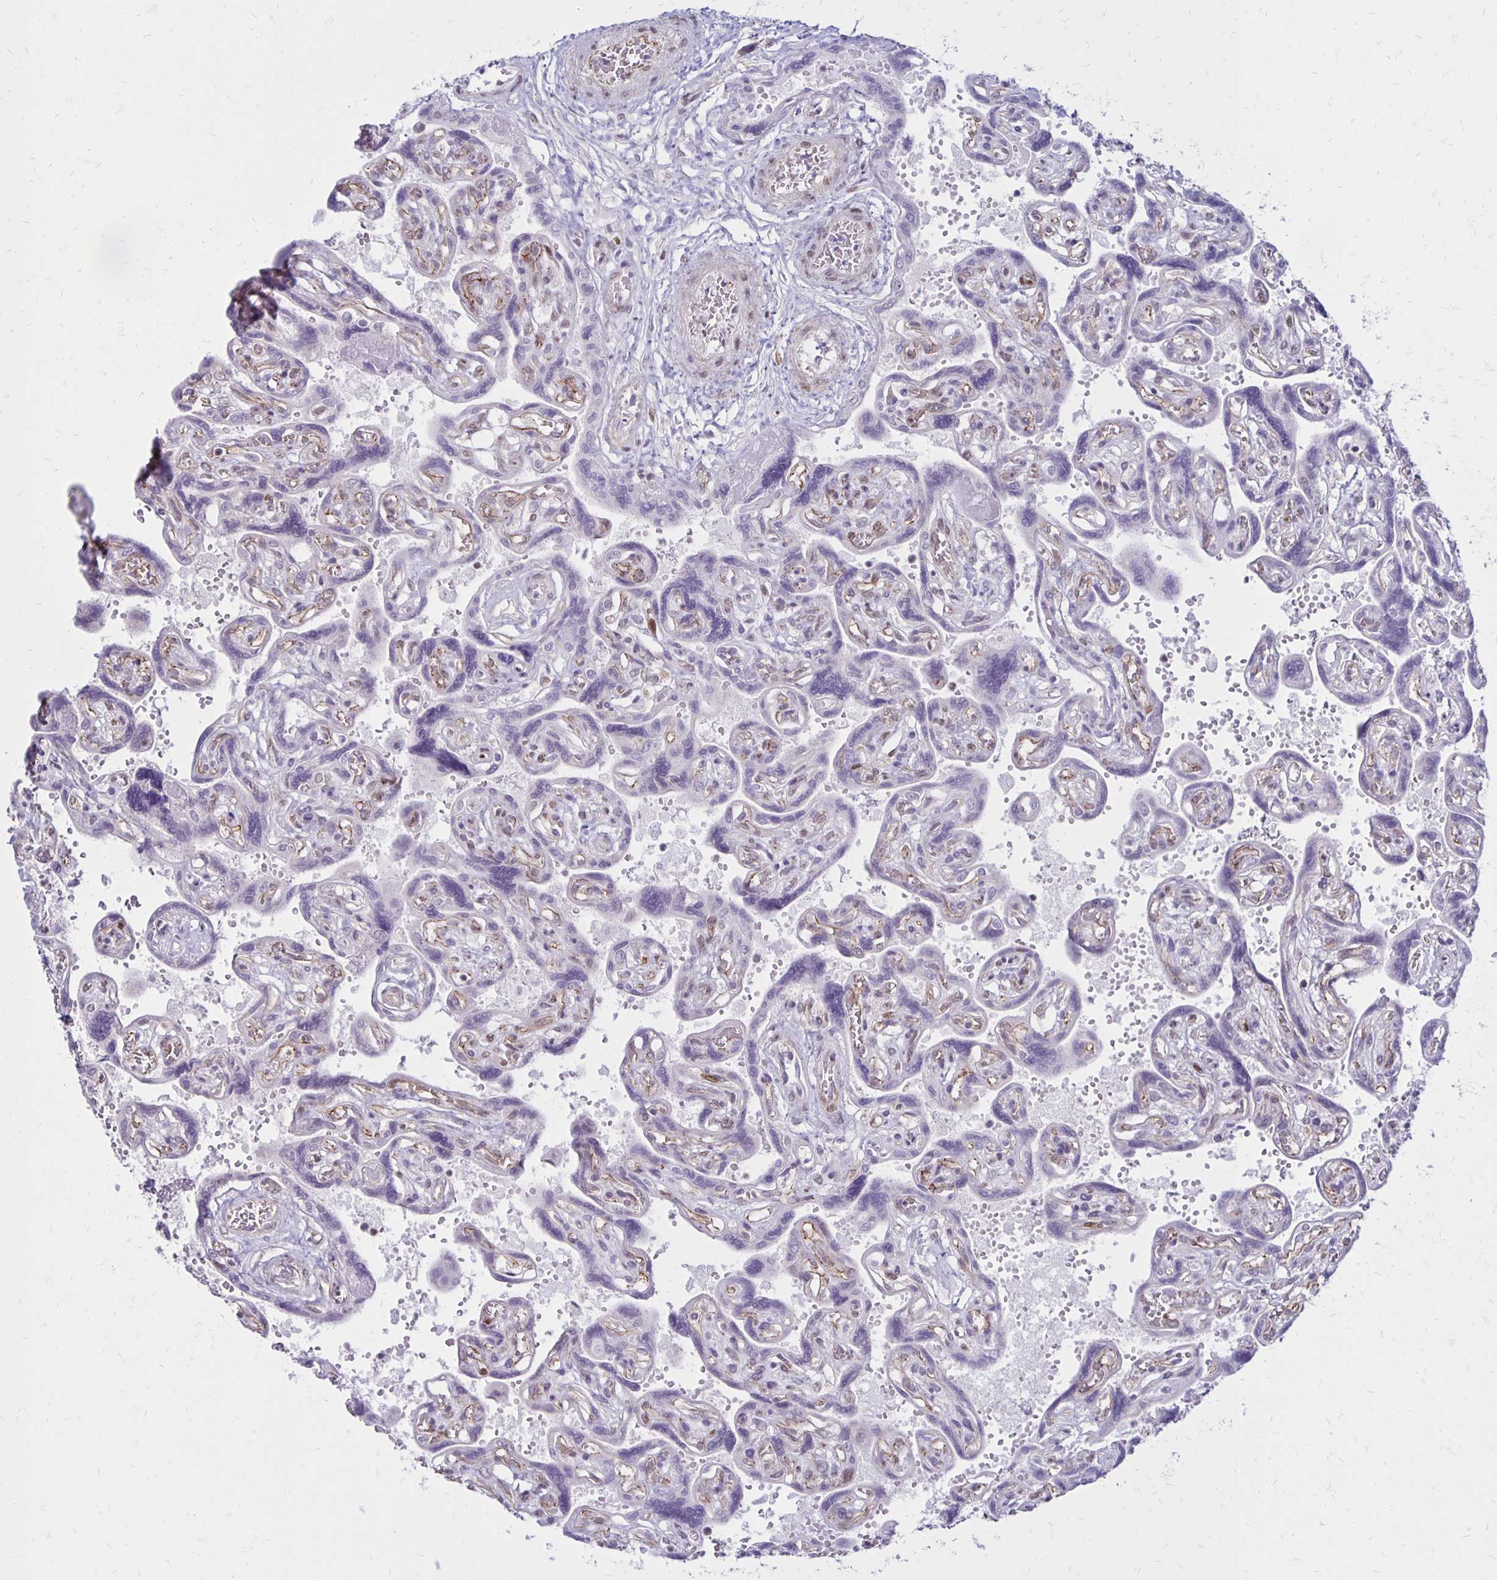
{"staining": {"intensity": "moderate", "quantity": ">75%", "location": "nuclear"}, "tissue": "placenta", "cell_type": "Decidual cells", "image_type": "normal", "snomed": [{"axis": "morphology", "description": "Normal tissue, NOS"}, {"axis": "topography", "description": "Placenta"}], "caption": "Protein staining by IHC shows moderate nuclear expression in about >75% of decidual cells in normal placenta. (DAB IHC, brown staining for protein, blue staining for nuclei).", "gene": "DDB2", "patient": {"sex": "female", "age": 32}}